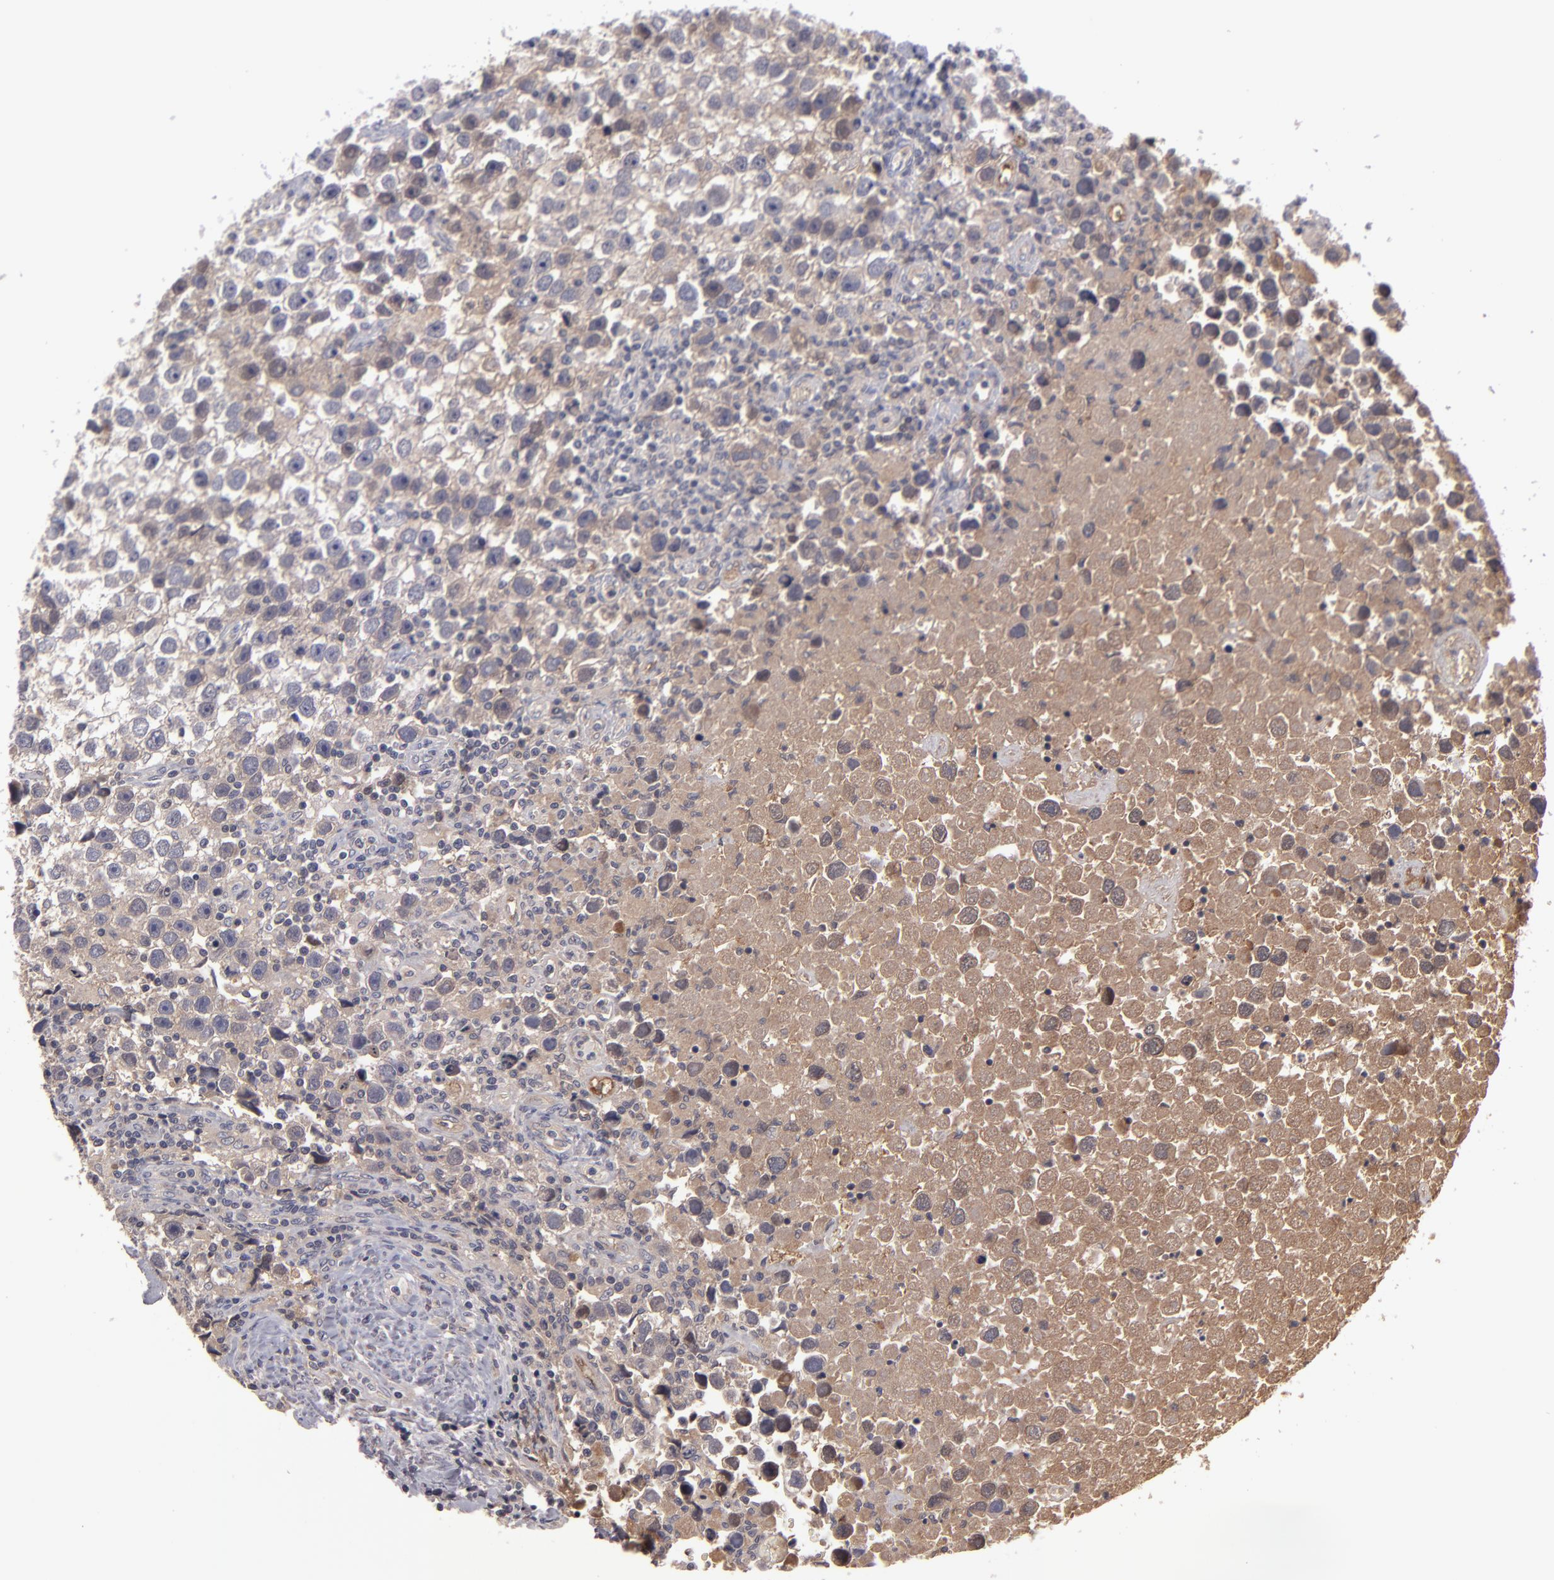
{"staining": {"intensity": "weak", "quantity": "<25%", "location": "cytoplasmic/membranous"}, "tissue": "testis cancer", "cell_type": "Tumor cells", "image_type": "cancer", "snomed": [{"axis": "morphology", "description": "Seminoma, NOS"}, {"axis": "topography", "description": "Testis"}], "caption": "Tumor cells show no significant staining in testis cancer. (DAB (3,3'-diaminobenzidine) immunohistochemistry visualized using brightfield microscopy, high magnification).", "gene": "ITIH4", "patient": {"sex": "male", "age": 43}}